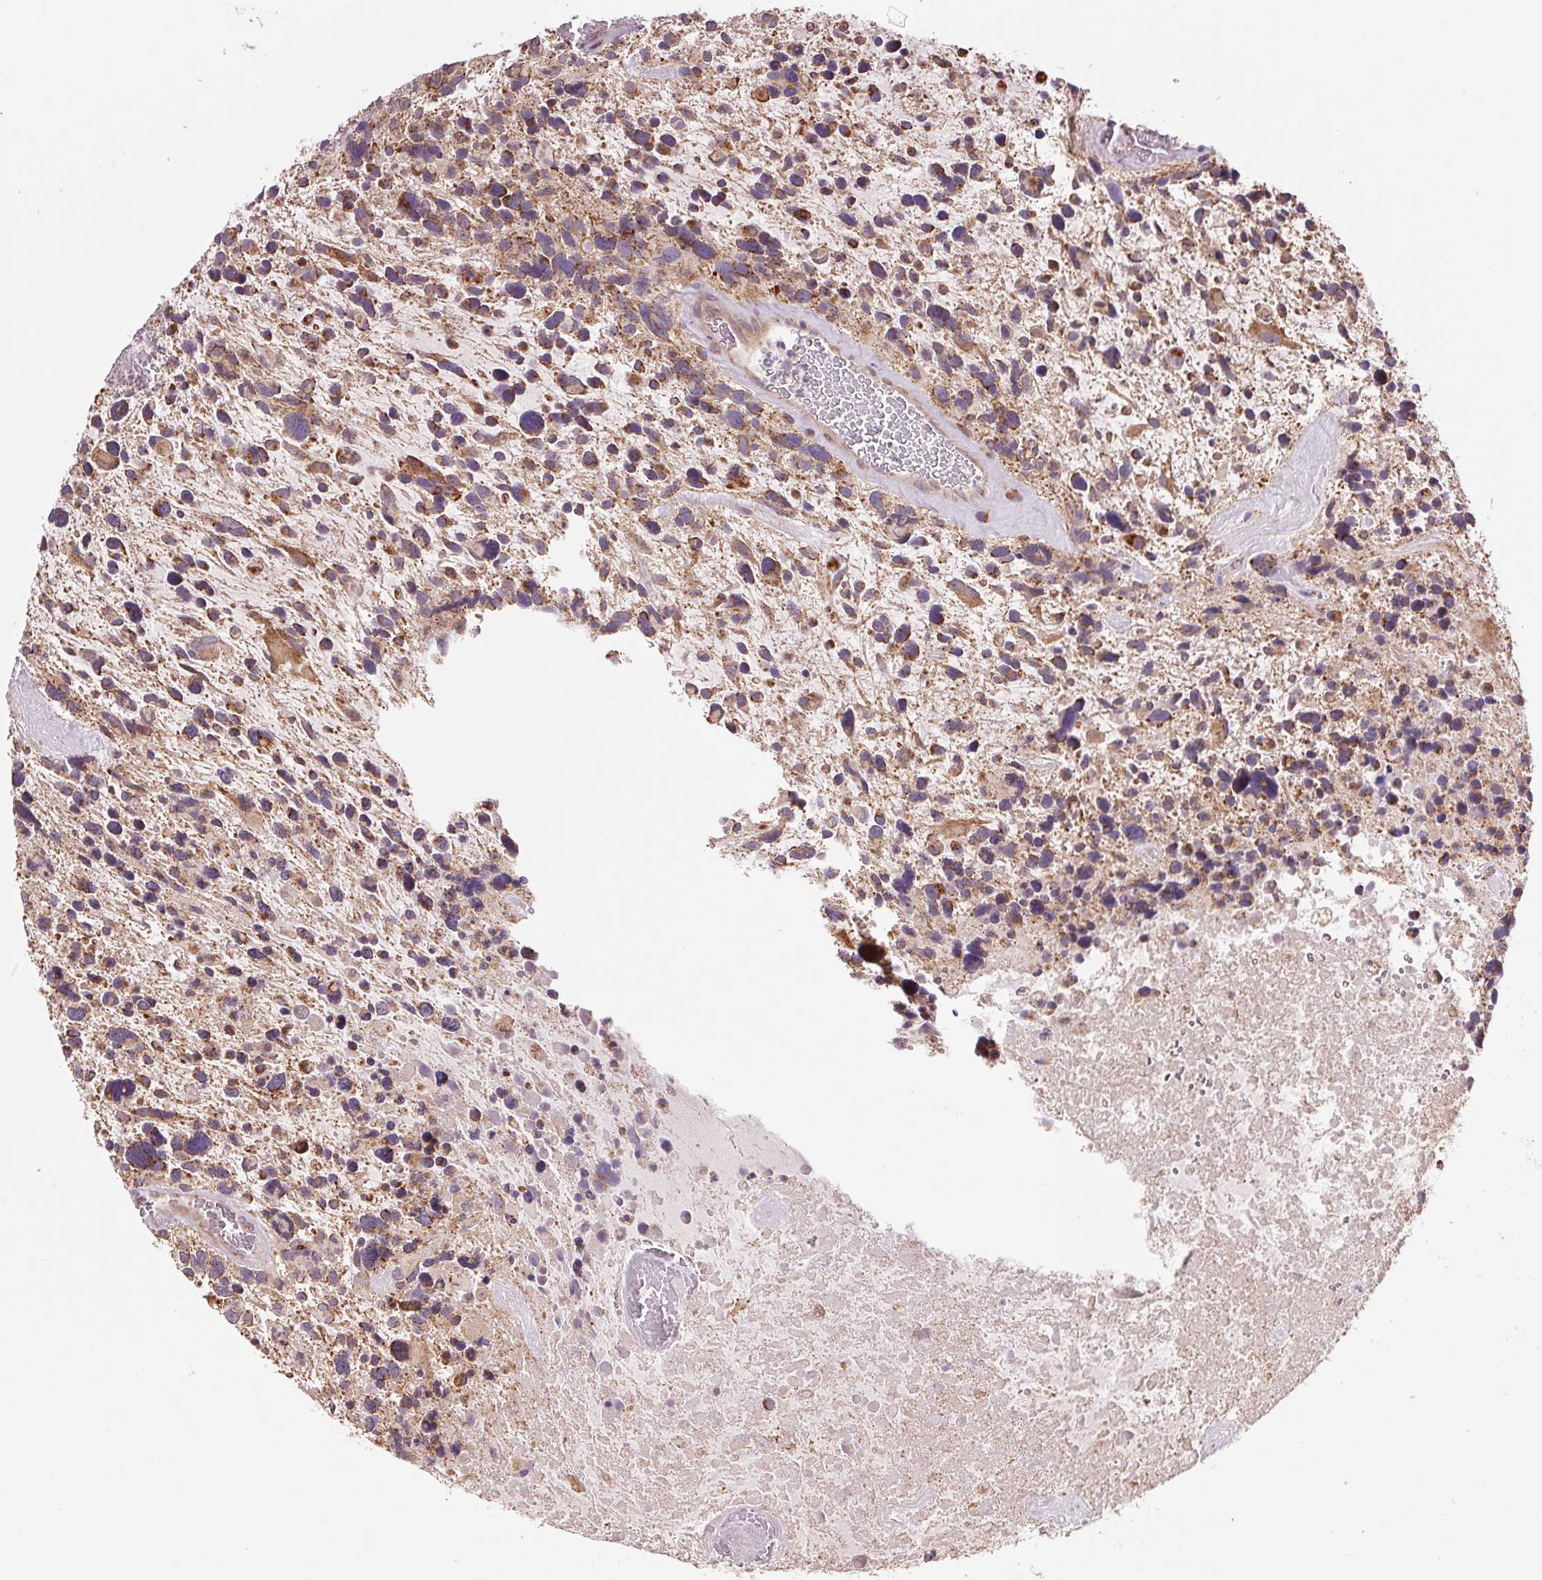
{"staining": {"intensity": "moderate", "quantity": "25%-75%", "location": "cytoplasmic/membranous"}, "tissue": "glioma", "cell_type": "Tumor cells", "image_type": "cancer", "snomed": [{"axis": "morphology", "description": "Glioma, malignant, High grade"}, {"axis": "topography", "description": "Brain"}], "caption": "Protein positivity by immunohistochemistry (IHC) shows moderate cytoplasmic/membranous positivity in about 25%-75% of tumor cells in malignant glioma (high-grade).", "gene": "DGUOK", "patient": {"sex": "male", "age": 49}}